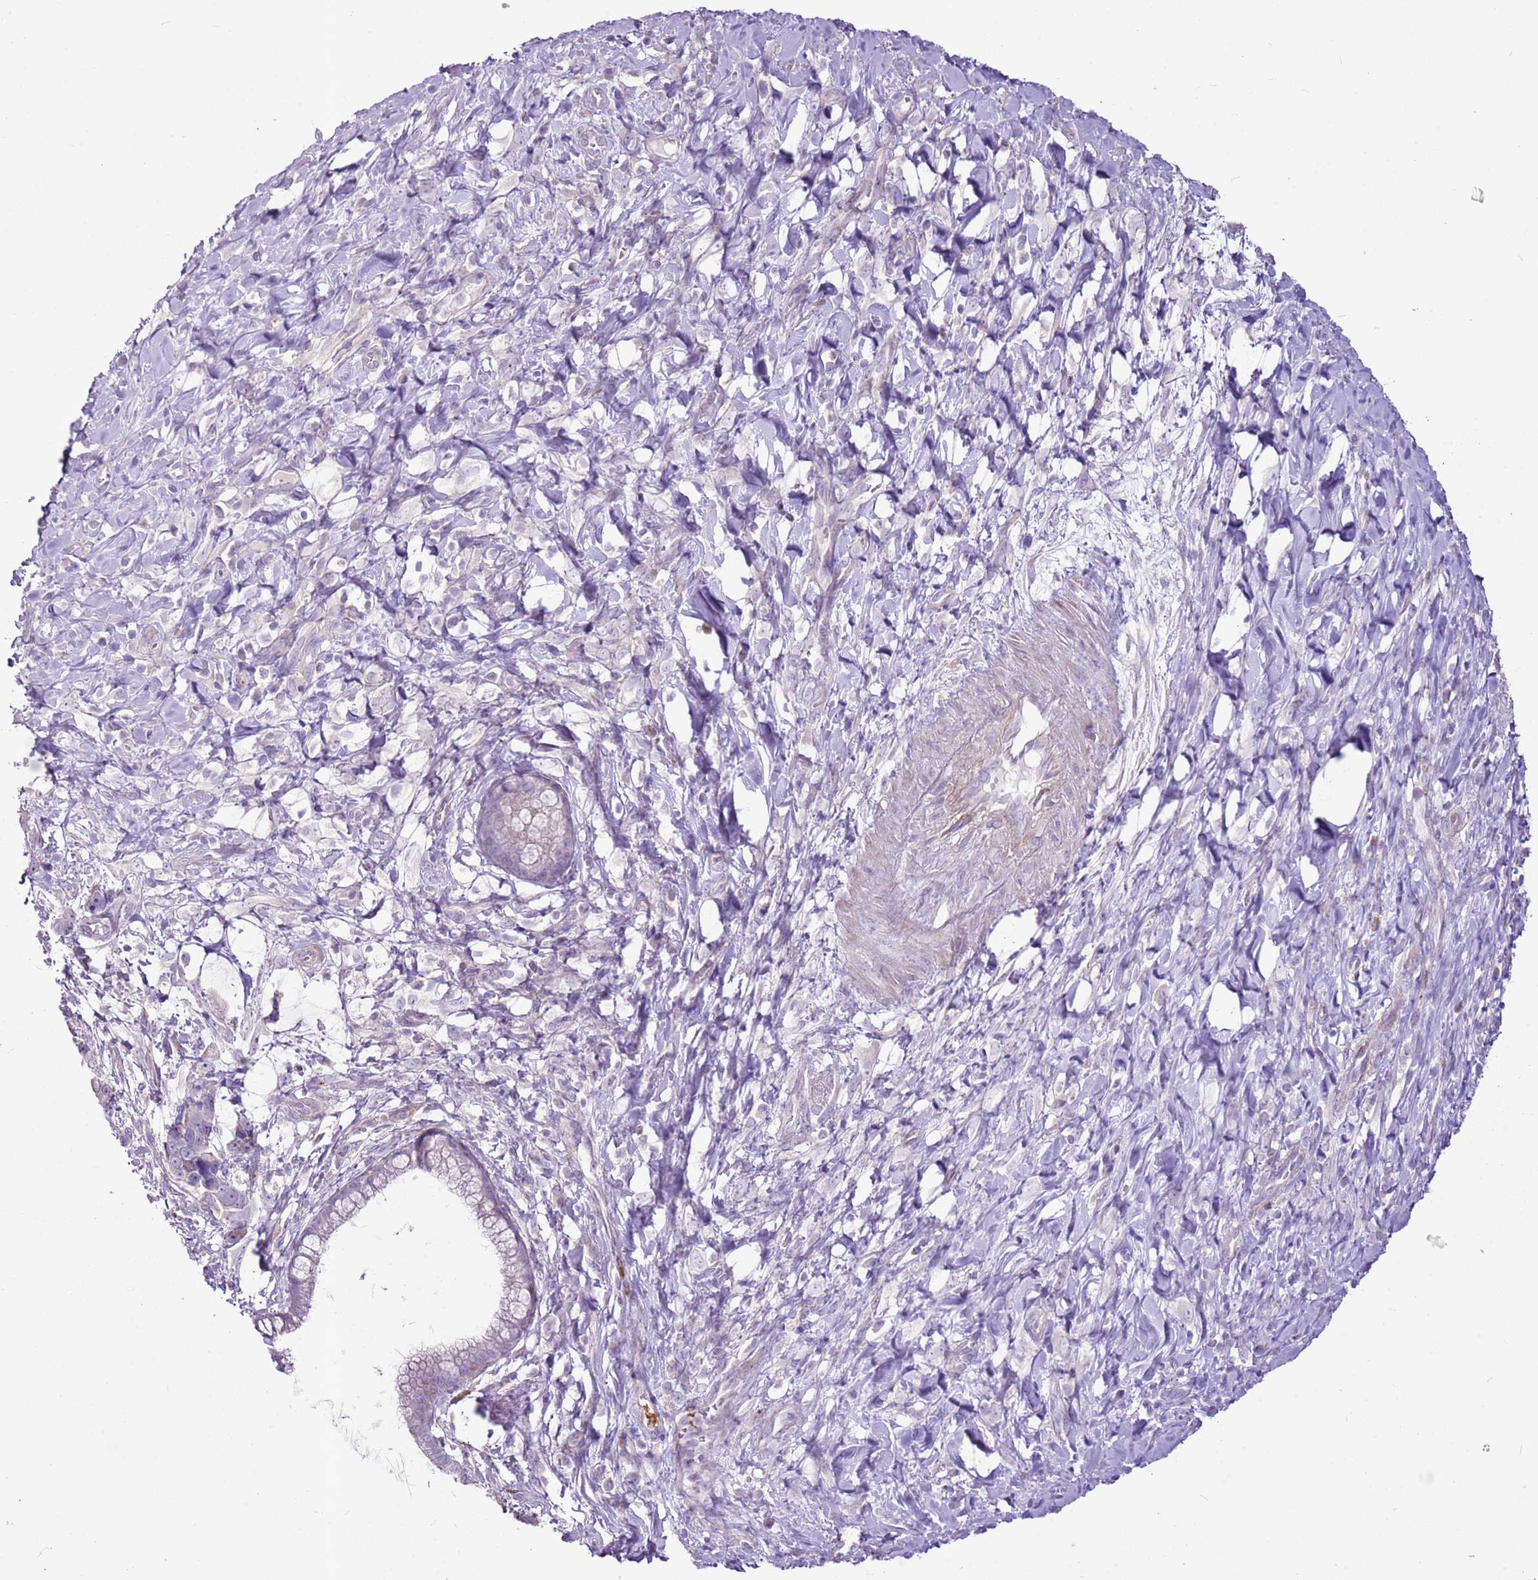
{"staining": {"intensity": "negative", "quantity": "none", "location": "none"}, "tissue": "pancreatic cancer", "cell_type": "Tumor cells", "image_type": "cancer", "snomed": [{"axis": "morphology", "description": "Adenocarcinoma, NOS"}, {"axis": "topography", "description": "Pancreas"}], "caption": "Micrograph shows no significant protein positivity in tumor cells of pancreatic cancer.", "gene": "CHAC2", "patient": {"sex": "female", "age": 83}}